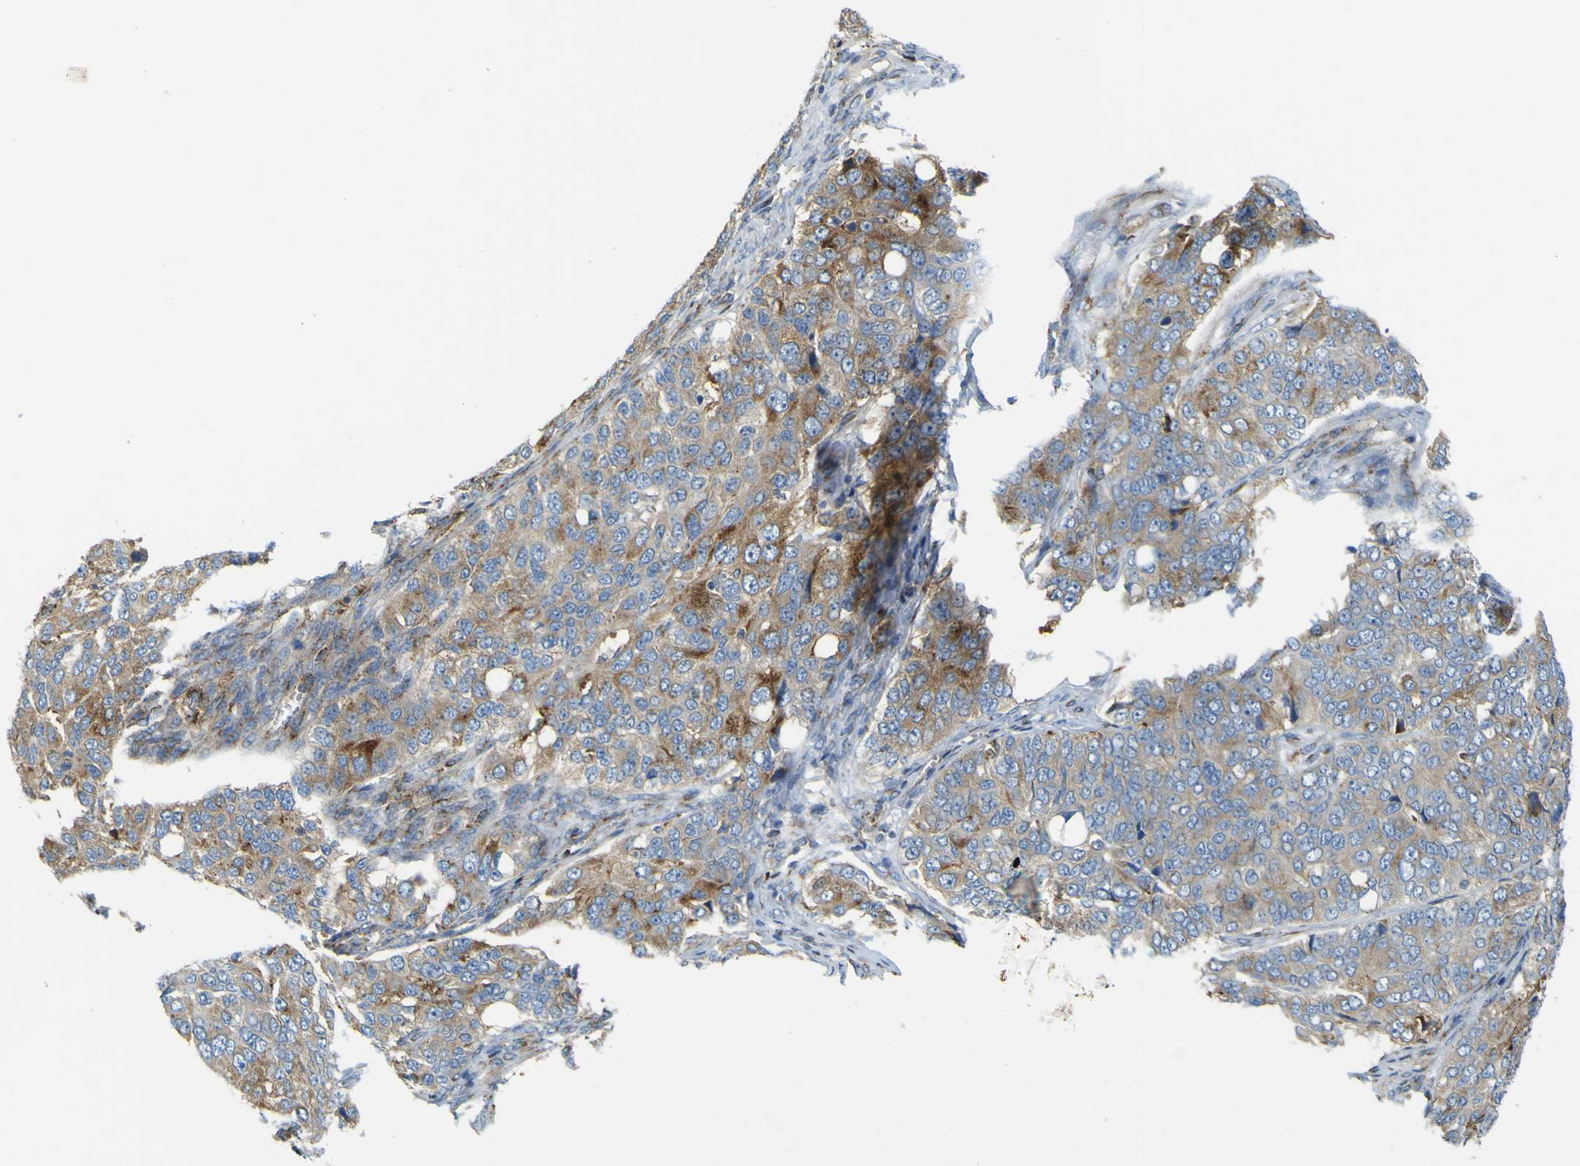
{"staining": {"intensity": "moderate", "quantity": "<25%", "location": "cytoplasmic/membranous"}, "tissue": "ovarian cancer", "cell_type": "Tumor cells", "image_type": "cancer", "snomed": [{"axis": "morphology", "description": "Carcinoma, endometroid"}, {"axis": "topography", "description": "Ovary"}], "caption": "This micrograph shows immunohistochemistry (IHC) staining of ovarian cancer (endometroid carcinoma), with low moderate cytoplasmic/membranous staining in about <25% of tumor cells.", "gene": "IGF2R", "patient": {"sex": "female", "age": 51}}